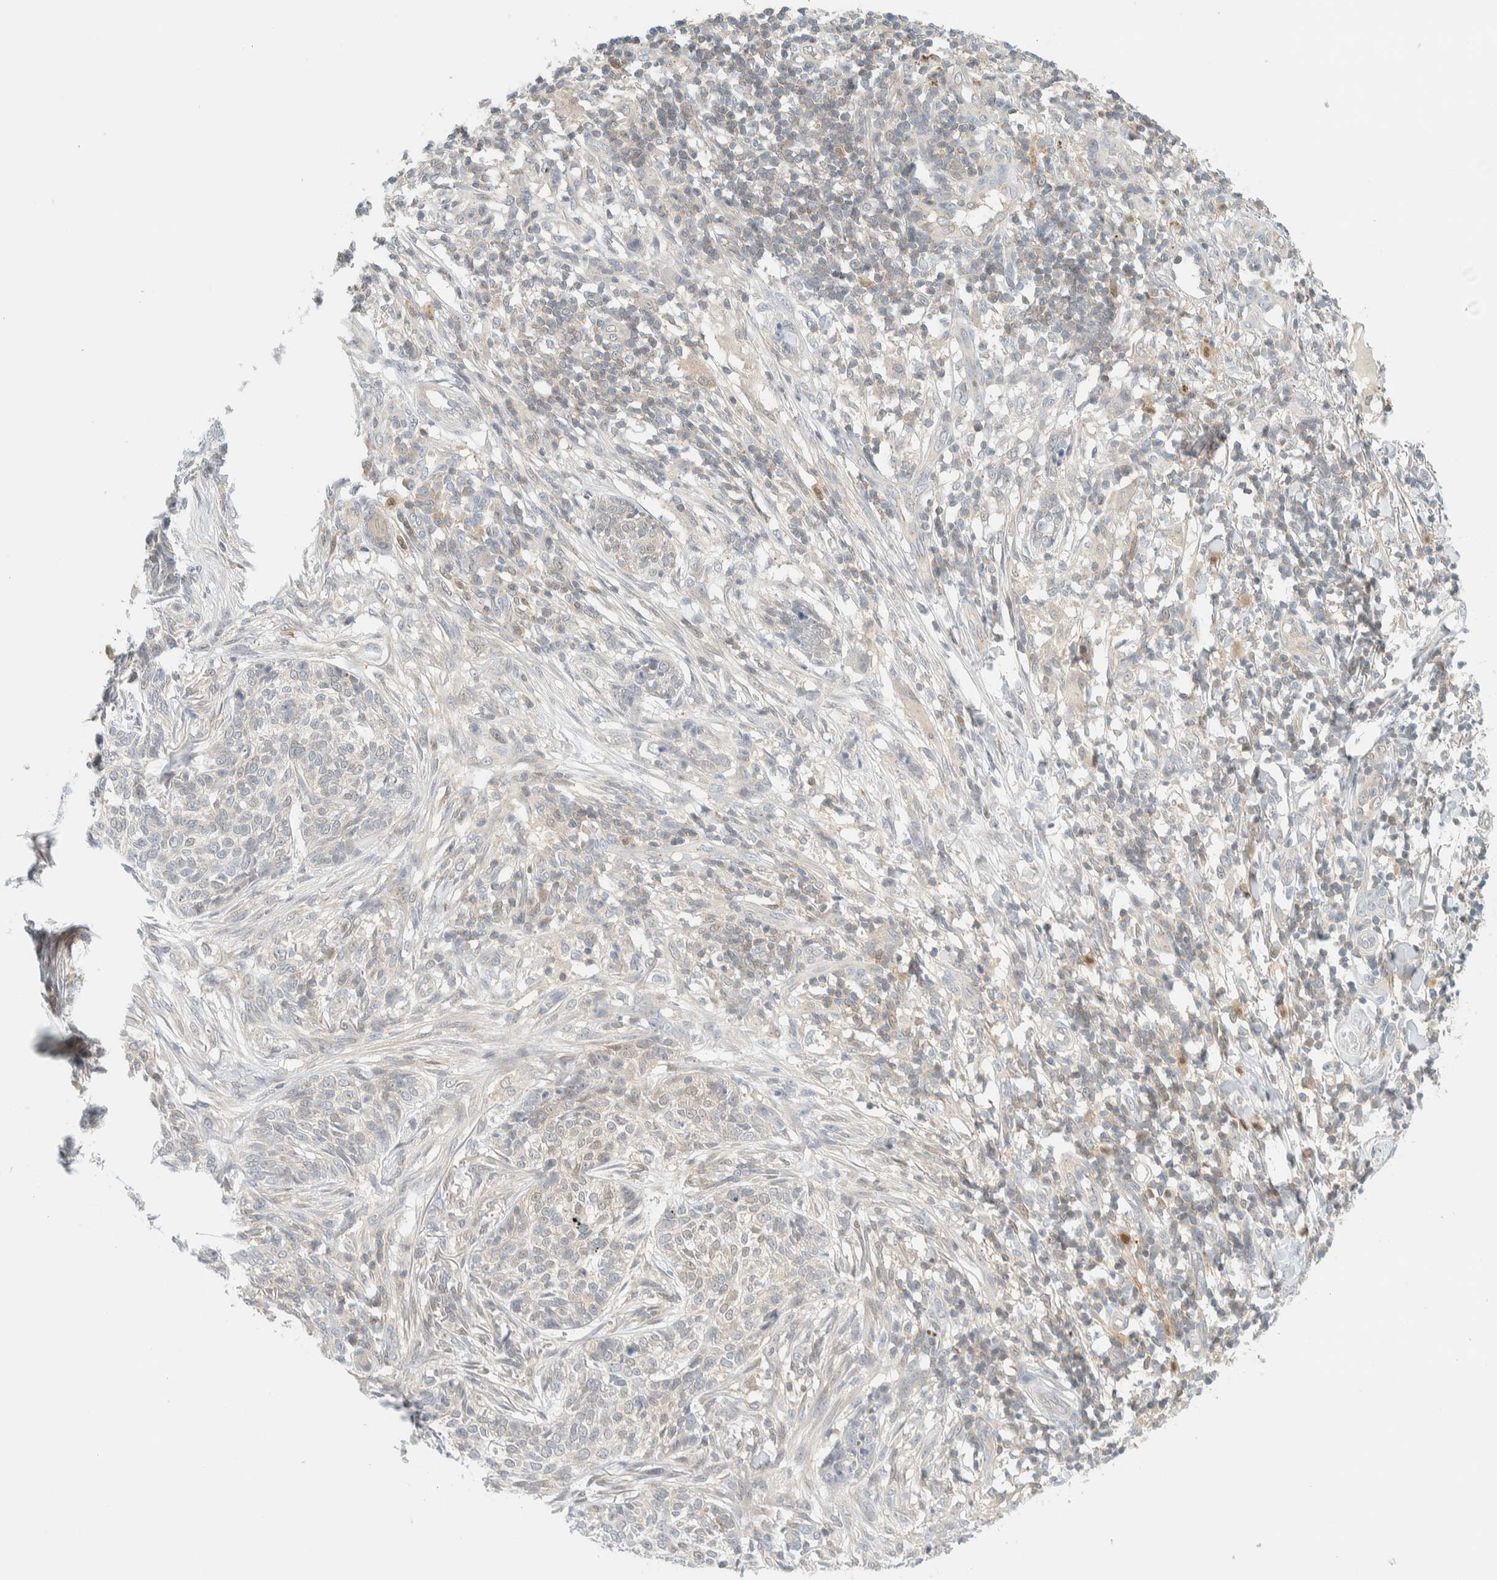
{"staining": {"intensity": "negative", "quantity": "none", "location": "none"}, "tissue": "skin cancer", "cell_type": "Tumor cells", "image_type": "cancer", "snomed": [{"axis": "morphology", "description": "Basal cell carcinoma"}, {"axis": "topography", "description": "Skin"}], "caption": "A photomicrograph of skin cancer (basal cell carcinoma) stained for a protein reveals no brown staining in tumor cells.", "gene": "PCYT2", "patient": {"sex": "female", "age": 64}}